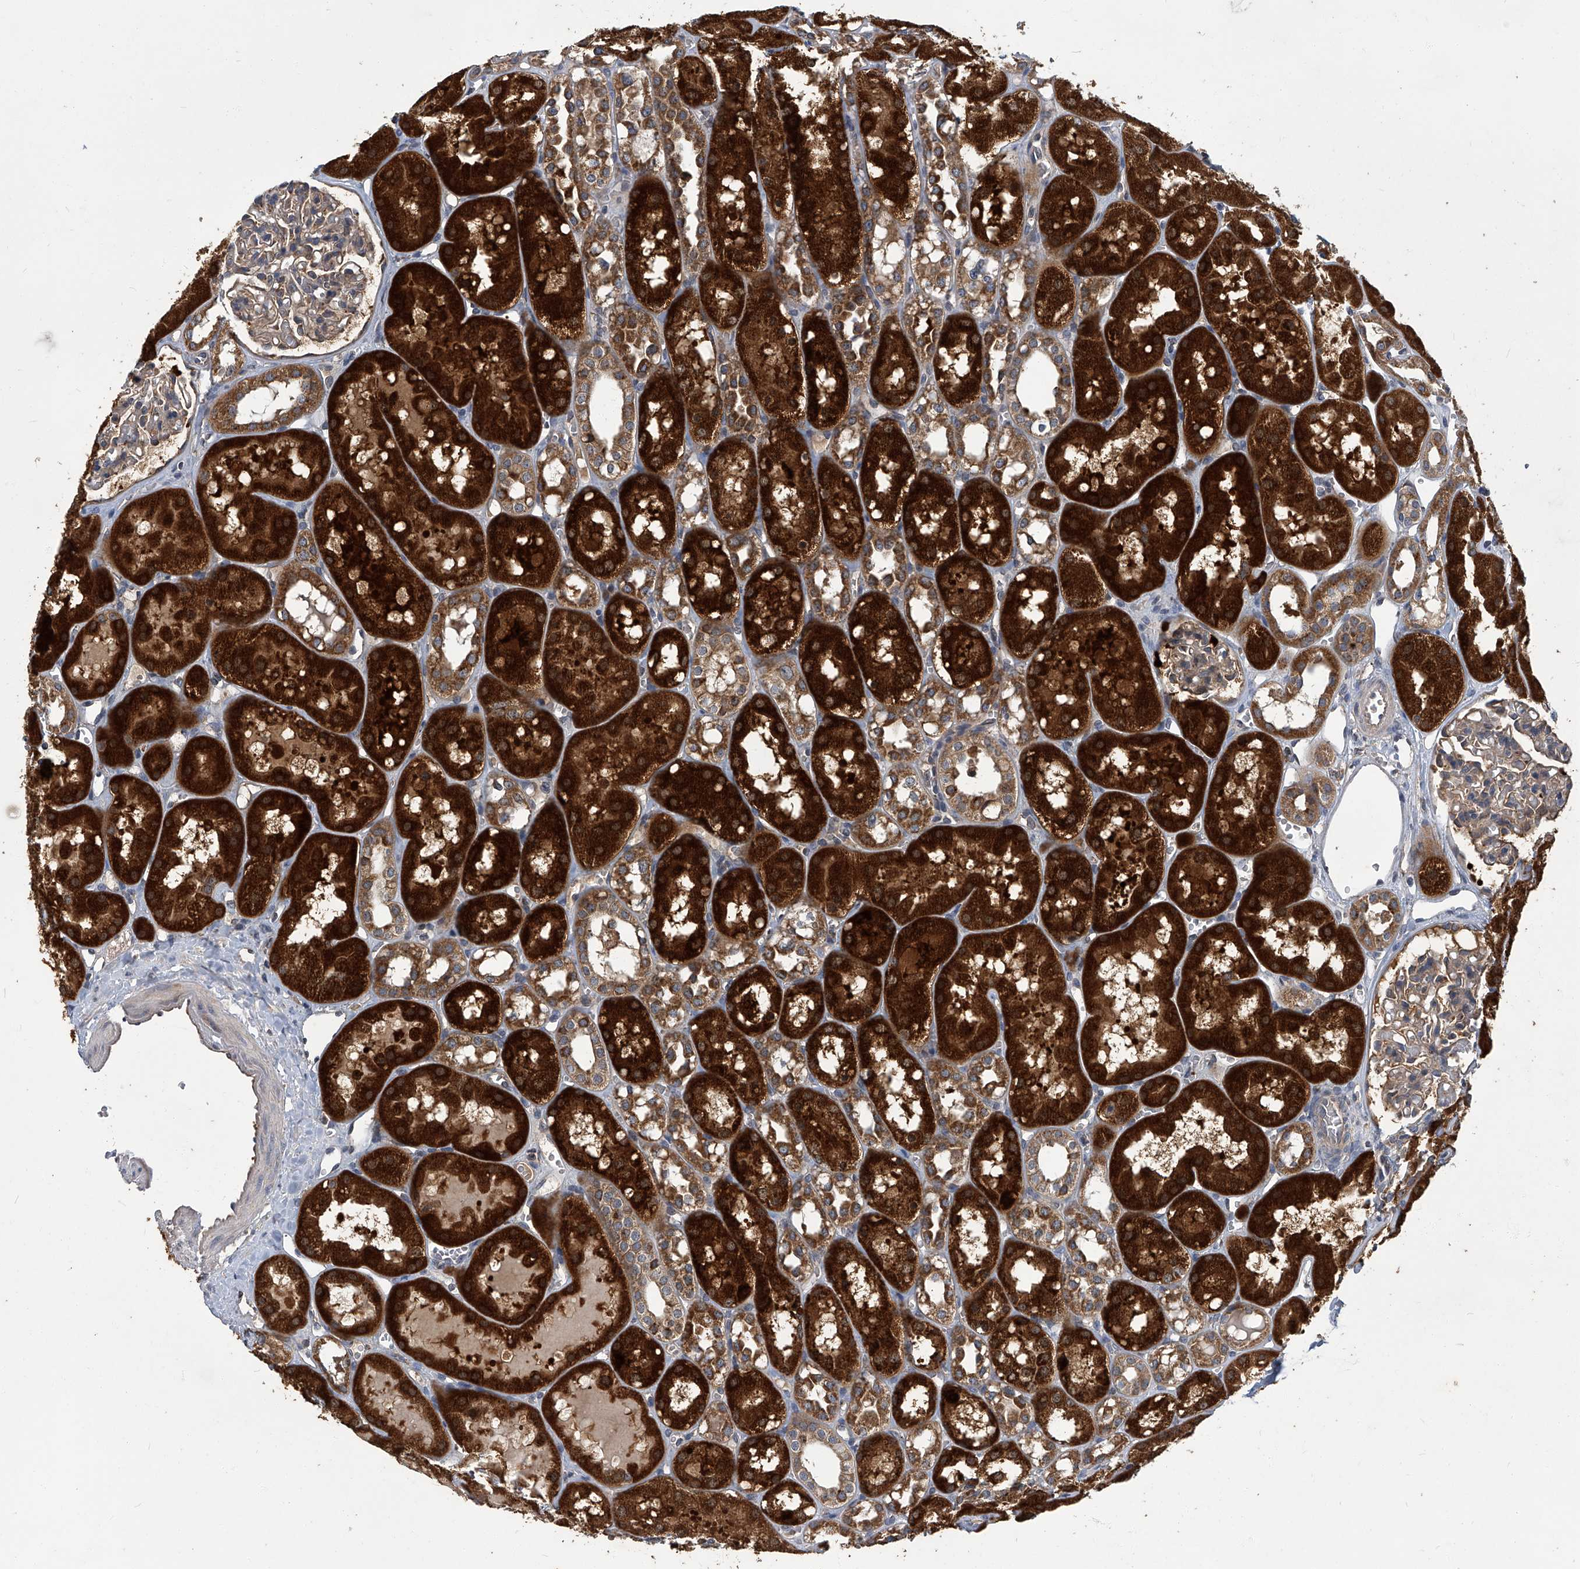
{"staining": {"intensity": "weak", "quantity": "<25%", "location": "cytoplasmic/membranous"}, "tissue": "kidney", "cell_type": "Cells in glomeruli", "image_type": "normal", "snomed": [{"axis": "morphology", "description": "Normal tissue, NOS"}, {"axis": "topography", "description": "Kidney"}], "caption": "DAB immunohistochemical staining of unremarkable human kidney reveals no significant positivity in cells in glomeruli.", "gene": "TNFRSF13B", "patient": {"sex": "male", "age": 16}}